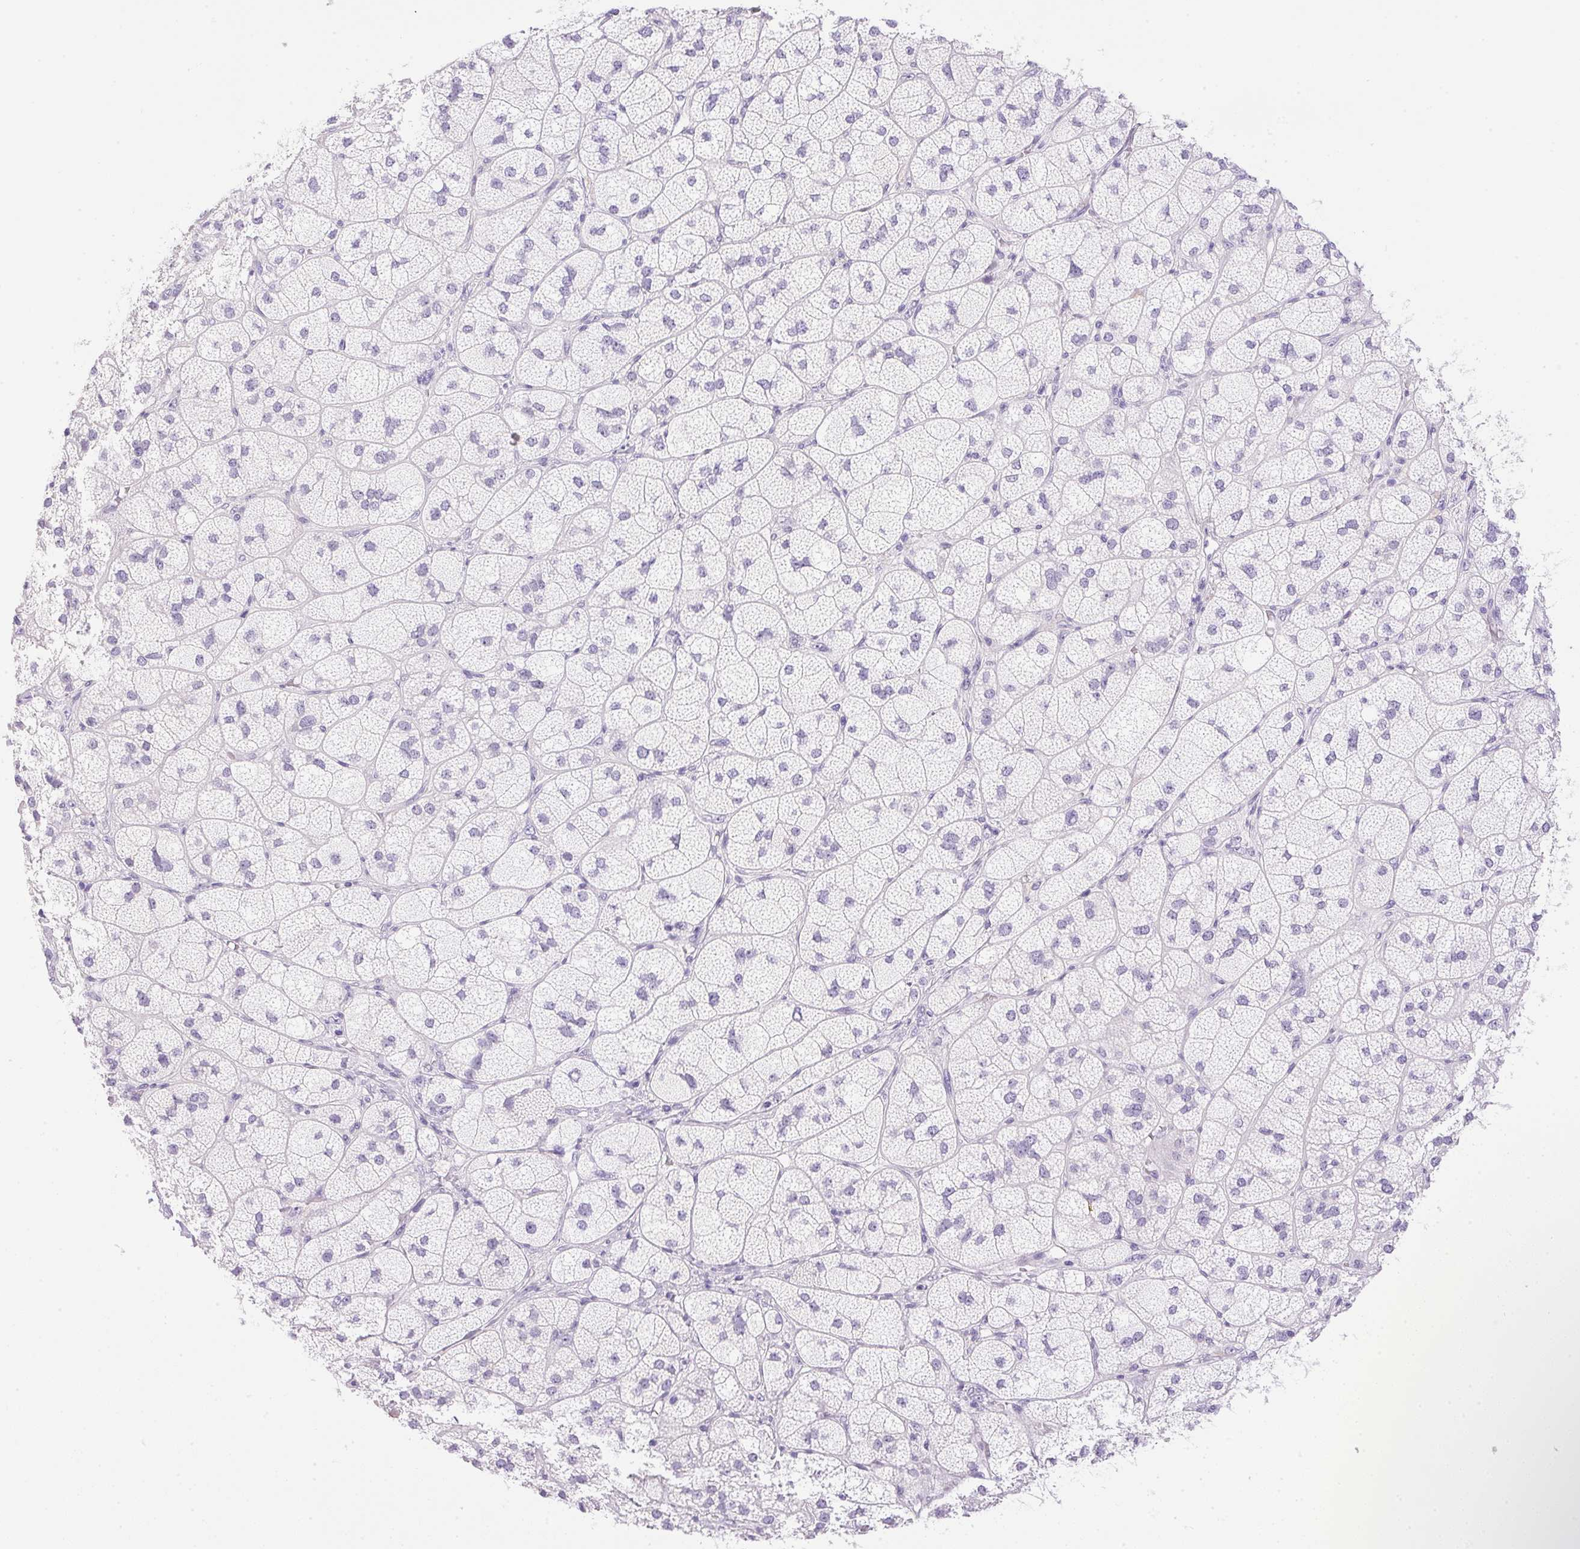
{"staining": {"intensity": "negative", "quantity": "none", "location": "none"}, "tissue": "adrenal gland", "cell_type": "Glandular cells", "image_type": "normal", "snomed": [{"axis": "morphology", "description": "Normal tissue, NOS"}, {"axis": "topography", "description": "Adrenal gland"}], "caption": "This photomicrograph is of benign adrenal gland stained with immunohistochemistry (IHC) to label a protein in brown with the nuclei are counter-stained blue. There is no staining in glandular cells. The staining was performed using DAB (3,3'-diaminobenzidine) to visualize the protein expression in brown, while the nuclei were stained in blue with hematoxylin (Magnification: 20x).", "gene": "ATP6V0A4", "patient": {"sex": "female", "age": 60}}